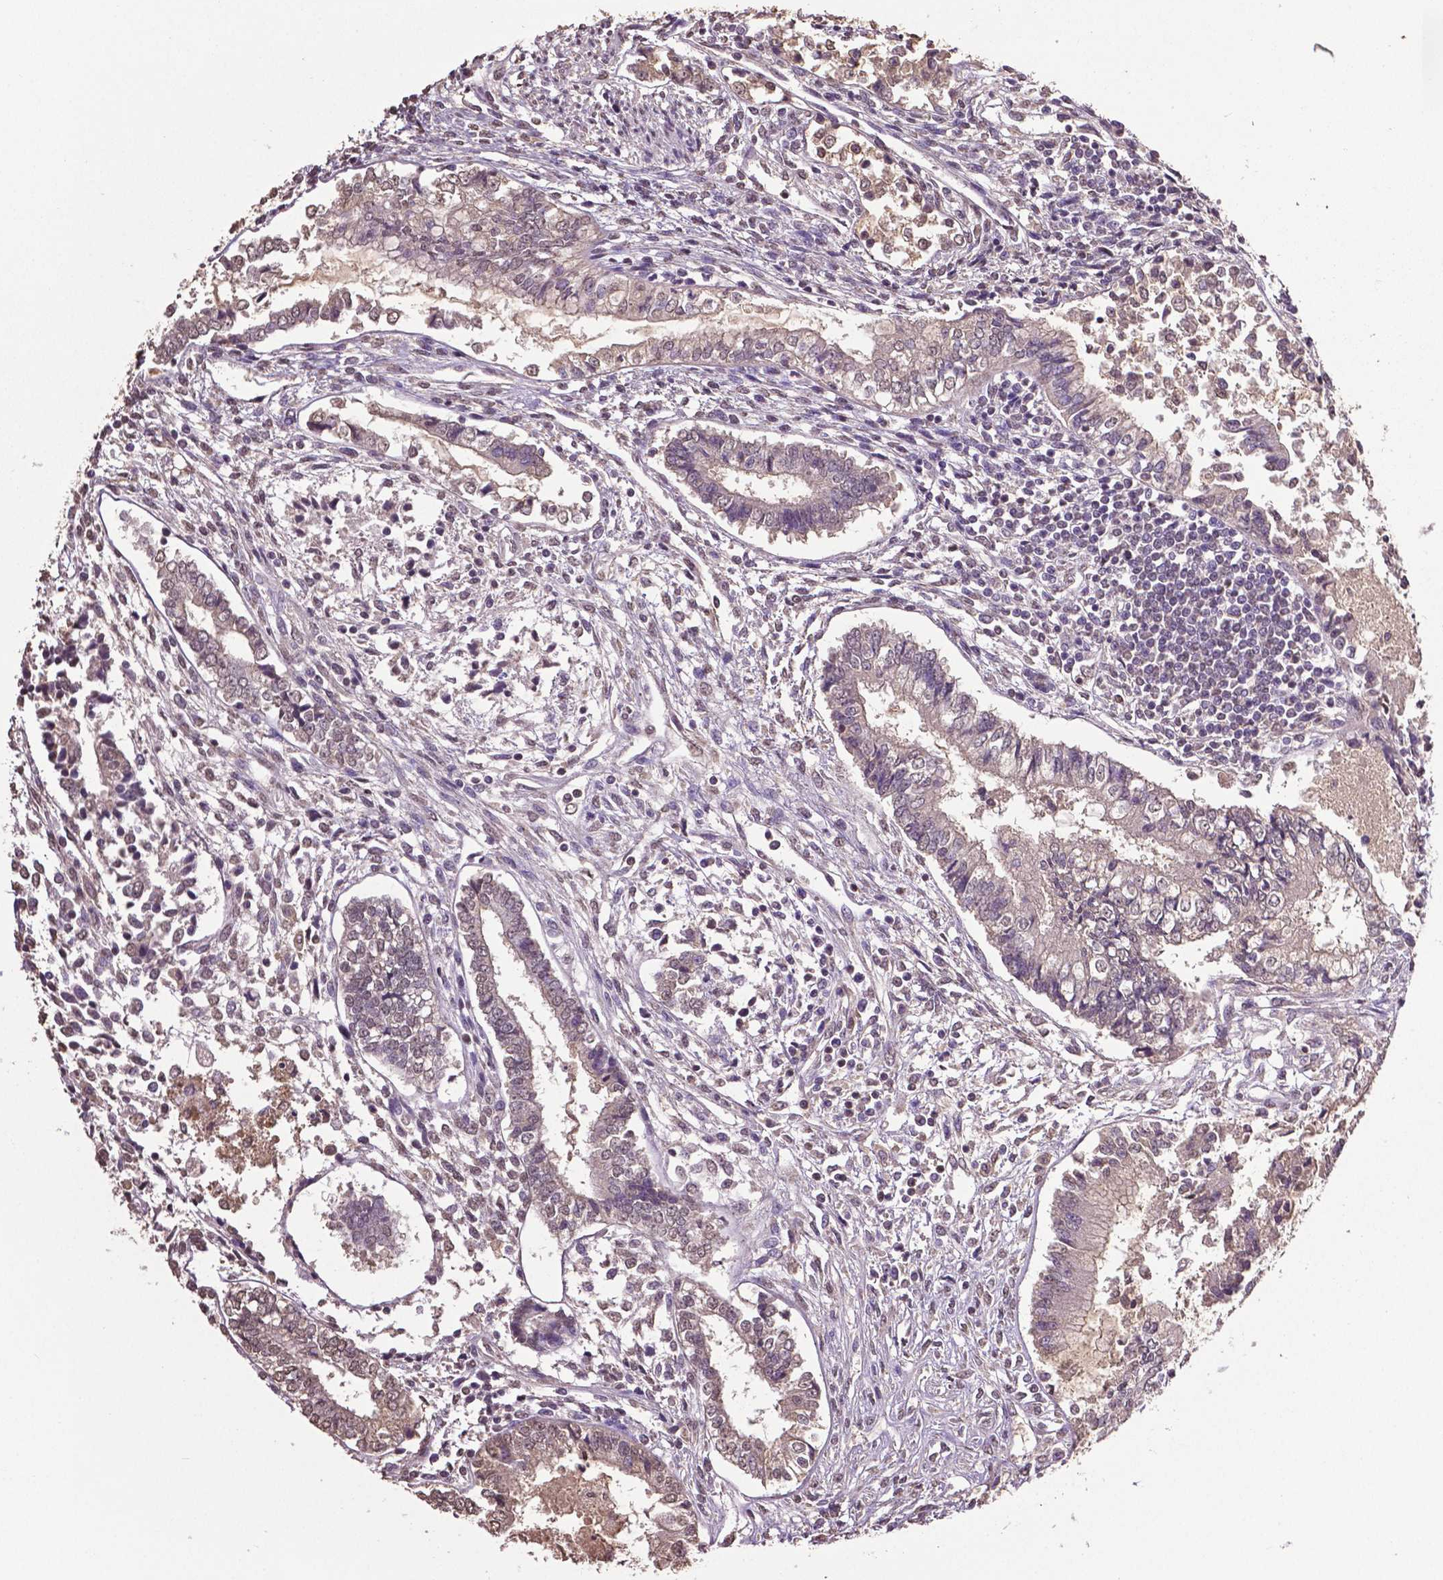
{"staining": {"intensity": "weak", "quantity": "<25%", "location": "nuclear"}, "tissue": "testis cancer", "cell_type": "Tumor cells", "image_type": "cancer", "snomed": [{"axis": "morphology", "description": "Carcinoma, Embryonal, NOS"}, {"axis": "topography", "description": "Testis"}], "caption": "Histopathology image shows no significant protein expression in tumor cells of testis cancer.", "gene": "RUNX3", "patient": {"sex": "male", "age": 37}}